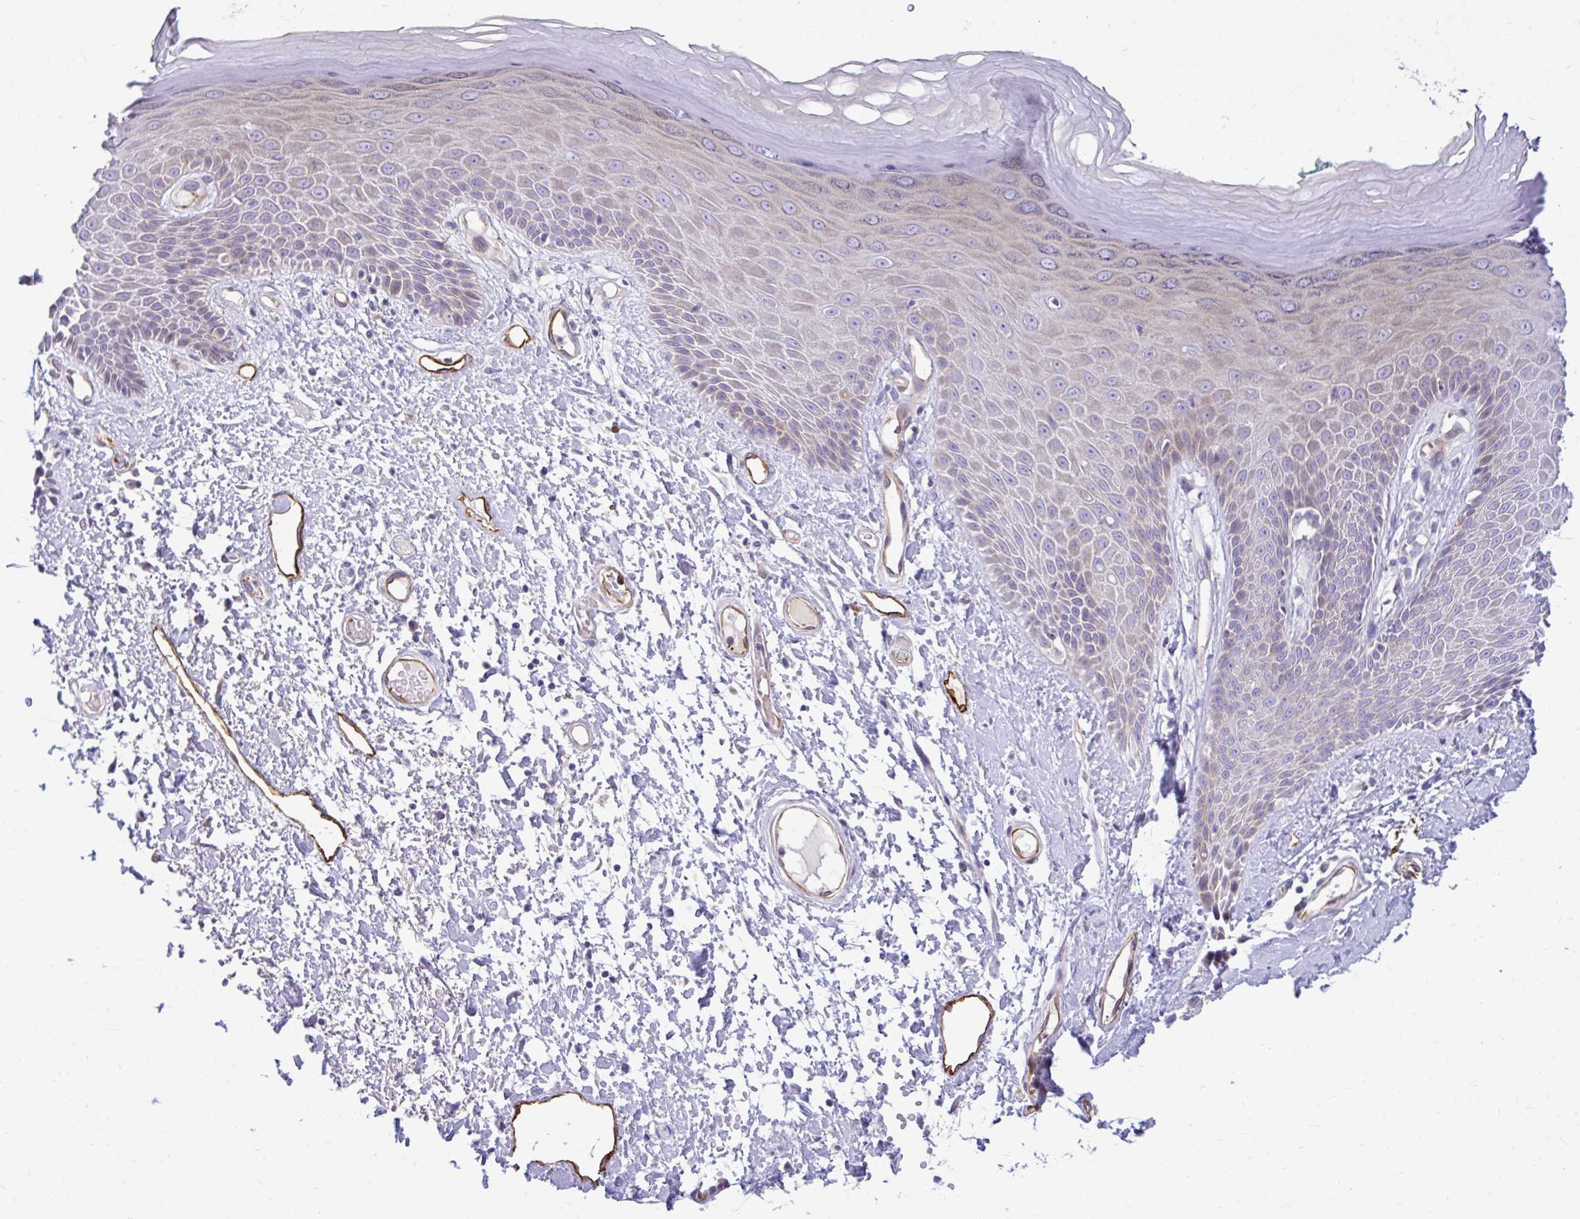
{"staining": {"intensity": "moderate", "quantity": "25%-75%", "location": "cytoplasmic/membranous"}, "tissue": "skin", "cell_type": "Epidermal cells", "image_type": "normal", "snomed": [{"axis": "morphology", "description": "Normal tissue, NOS"}, {"axis": "topography", "description": "Anal"}, {"axis": "topography", "description": "Peripheral nerve tissue"}], "caption": "Moderate cytoplasmic/membranous positivity is present in approximately 25%-75% of epidermal cells in normal skin.", "gene": "ESPNL", "patient": {"sex": "male", "age": 78}}